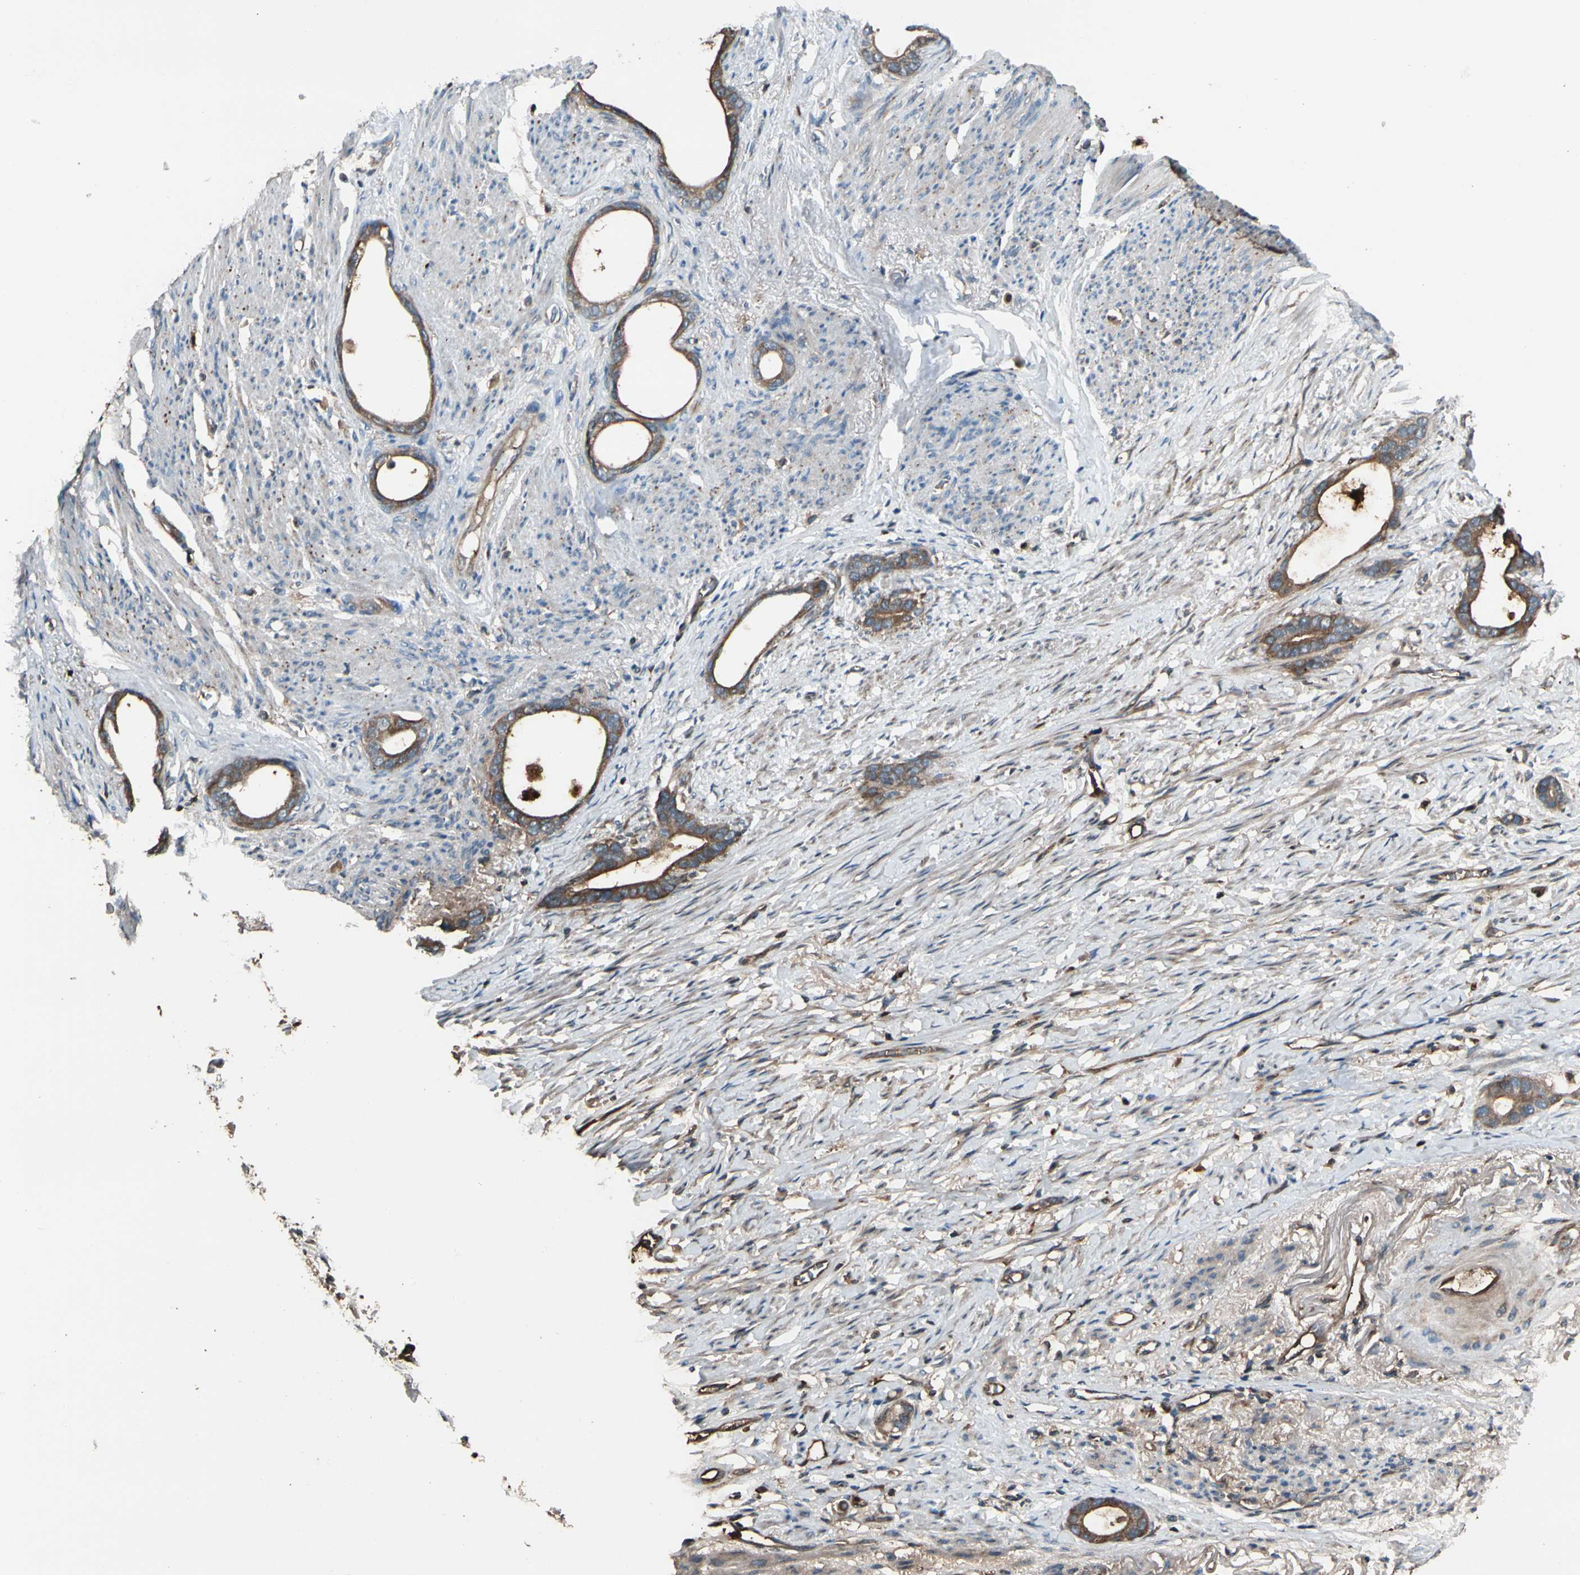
{"staining": {"intensity": "moderate", "quantity": ">75%", "location": "cytoplasmic/membranous"}, "tissue": "stomach cancer", "cell_type": "Tumor cells", "image_type": "cancer", "snomed": [{"axis": "morphology", "description": "Adenocarcinoma, NOS"}, {"axis": "topography", "description": "Stomach"}], "caption": "Stomach cancer stained with a protein marker shows moderate staining in tumor cells.", "gene": "STX11", "patient": {"sex": "female", "age": 75}}